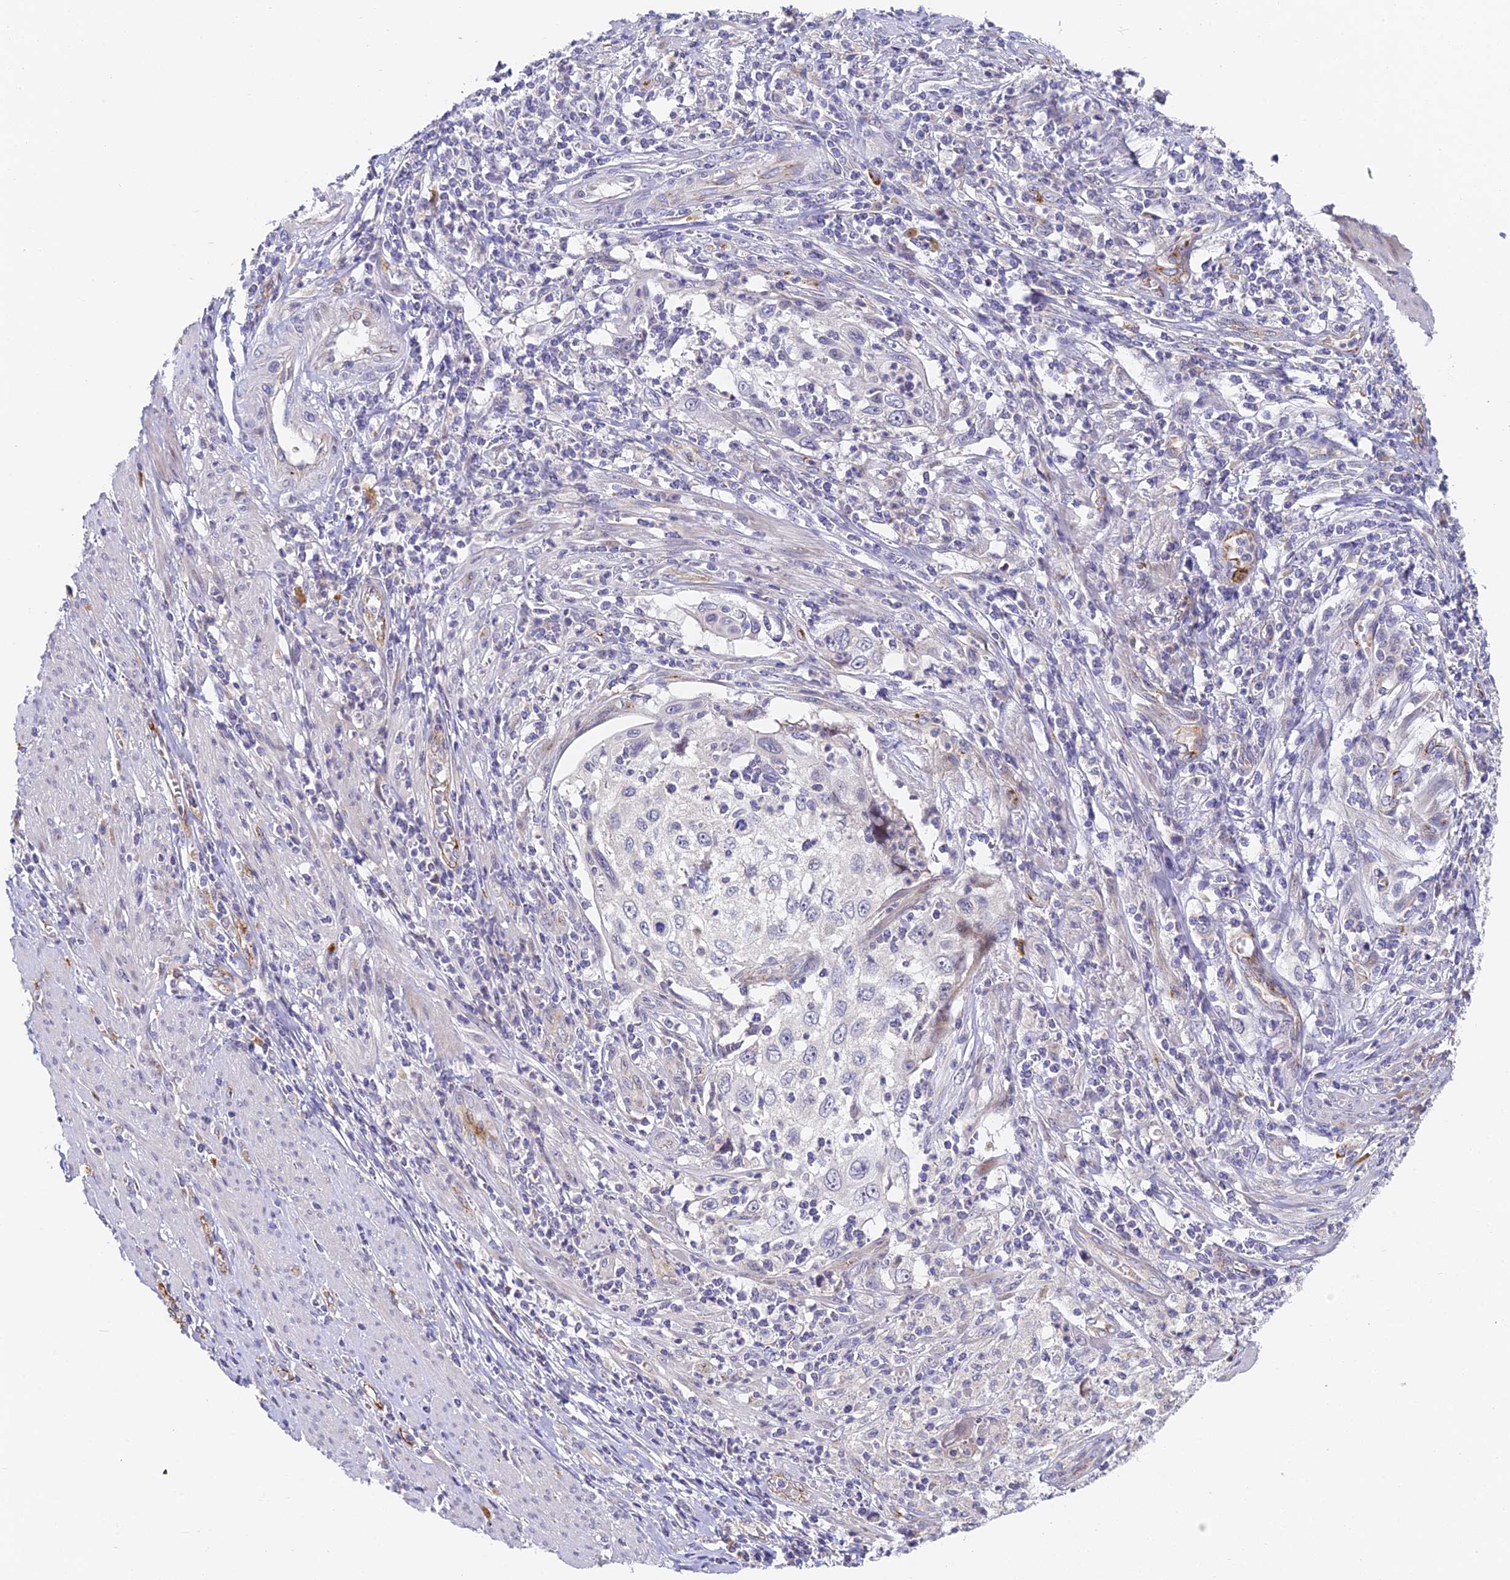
{"staining": {"intensity": "negative", "quantity": "none", "location": "none"}, "tissue": "cervical cancer", "cell_type": "Tumor cells", "image_type": "cancer", "snomed": [{"axis": "morphology", "description": "Squamous cell carcinoma, NOS"}, {"axis": "topography", "description": "Cervix"}], "caption": "This is an immunohistochemistry micrograph of human cervical cancer (squamous cell carcinoma). There is no positivity in tumor cells.", "gene": "DNAAF10", "patient": {"sex": "female", "age": 70}}